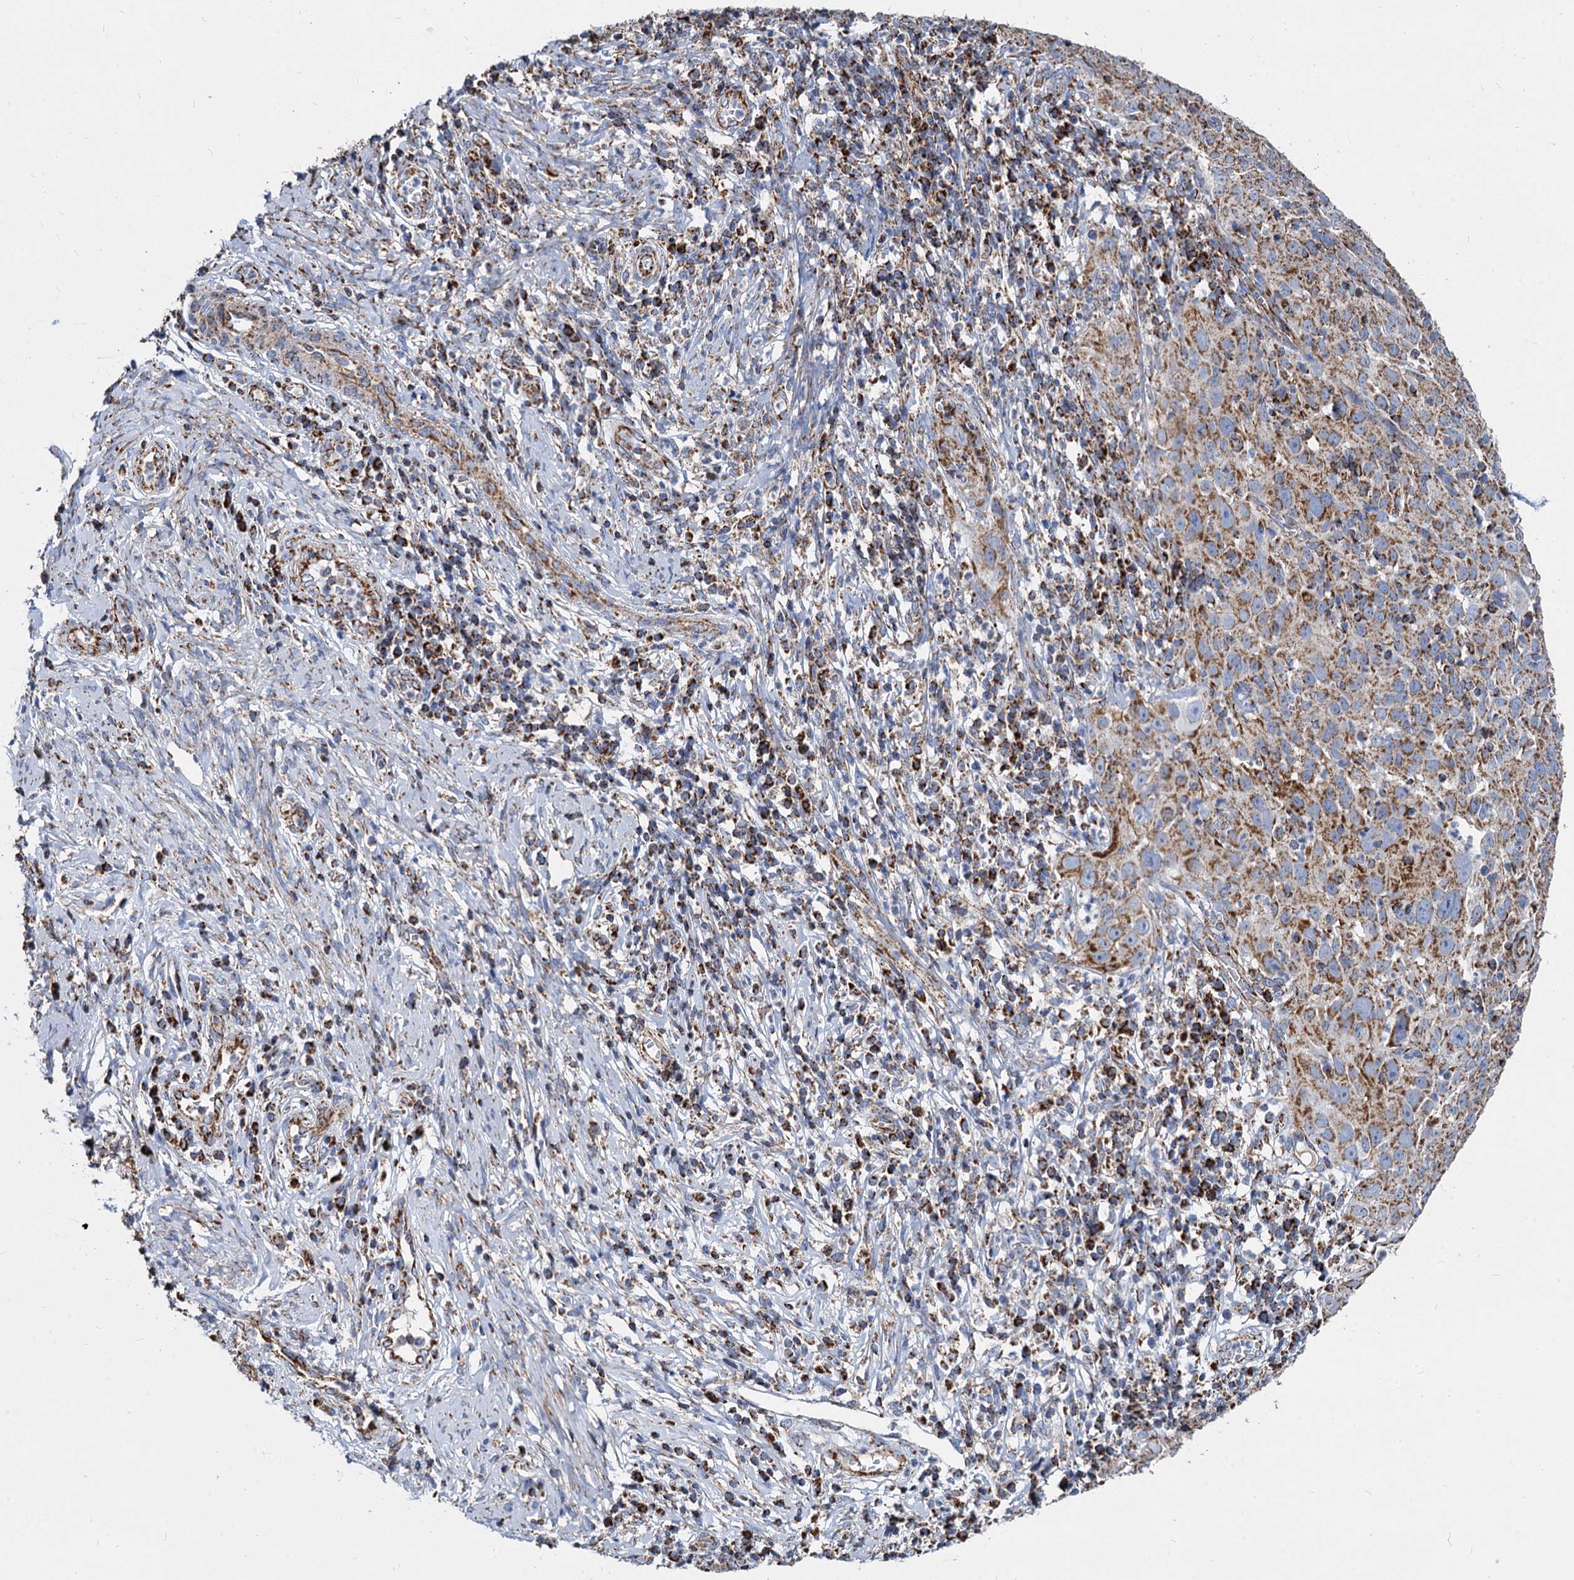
{"staining": {"intensity": "moderate", "quantity": ">75%", "location": "cytoplasmic/membranous"}, "tissue": "cervical cancer", "cell_type": "Tumor cells", "image_type": "cancer", "snomed": [{"axis": "morphology", "description": "Squamous cell carcinoma, NOS"}, {"axis": "topography", "description": "Cervix"}], "caption": "Immunohistochemistry staining of squamous cell carcinoma (cervical), which reveals medium levels of moderate cytoplasmic/membranous positivity in approximately >75% of tumor cells indicating moderate cytoplasmic/membranous protein positivity. The staining was performed using DAB (brown) for protein detection and nuclei were counterstained in hematoxylin (blue).", "gene": "TIMM10", "patient": {"sex": "female", "age": 31}}